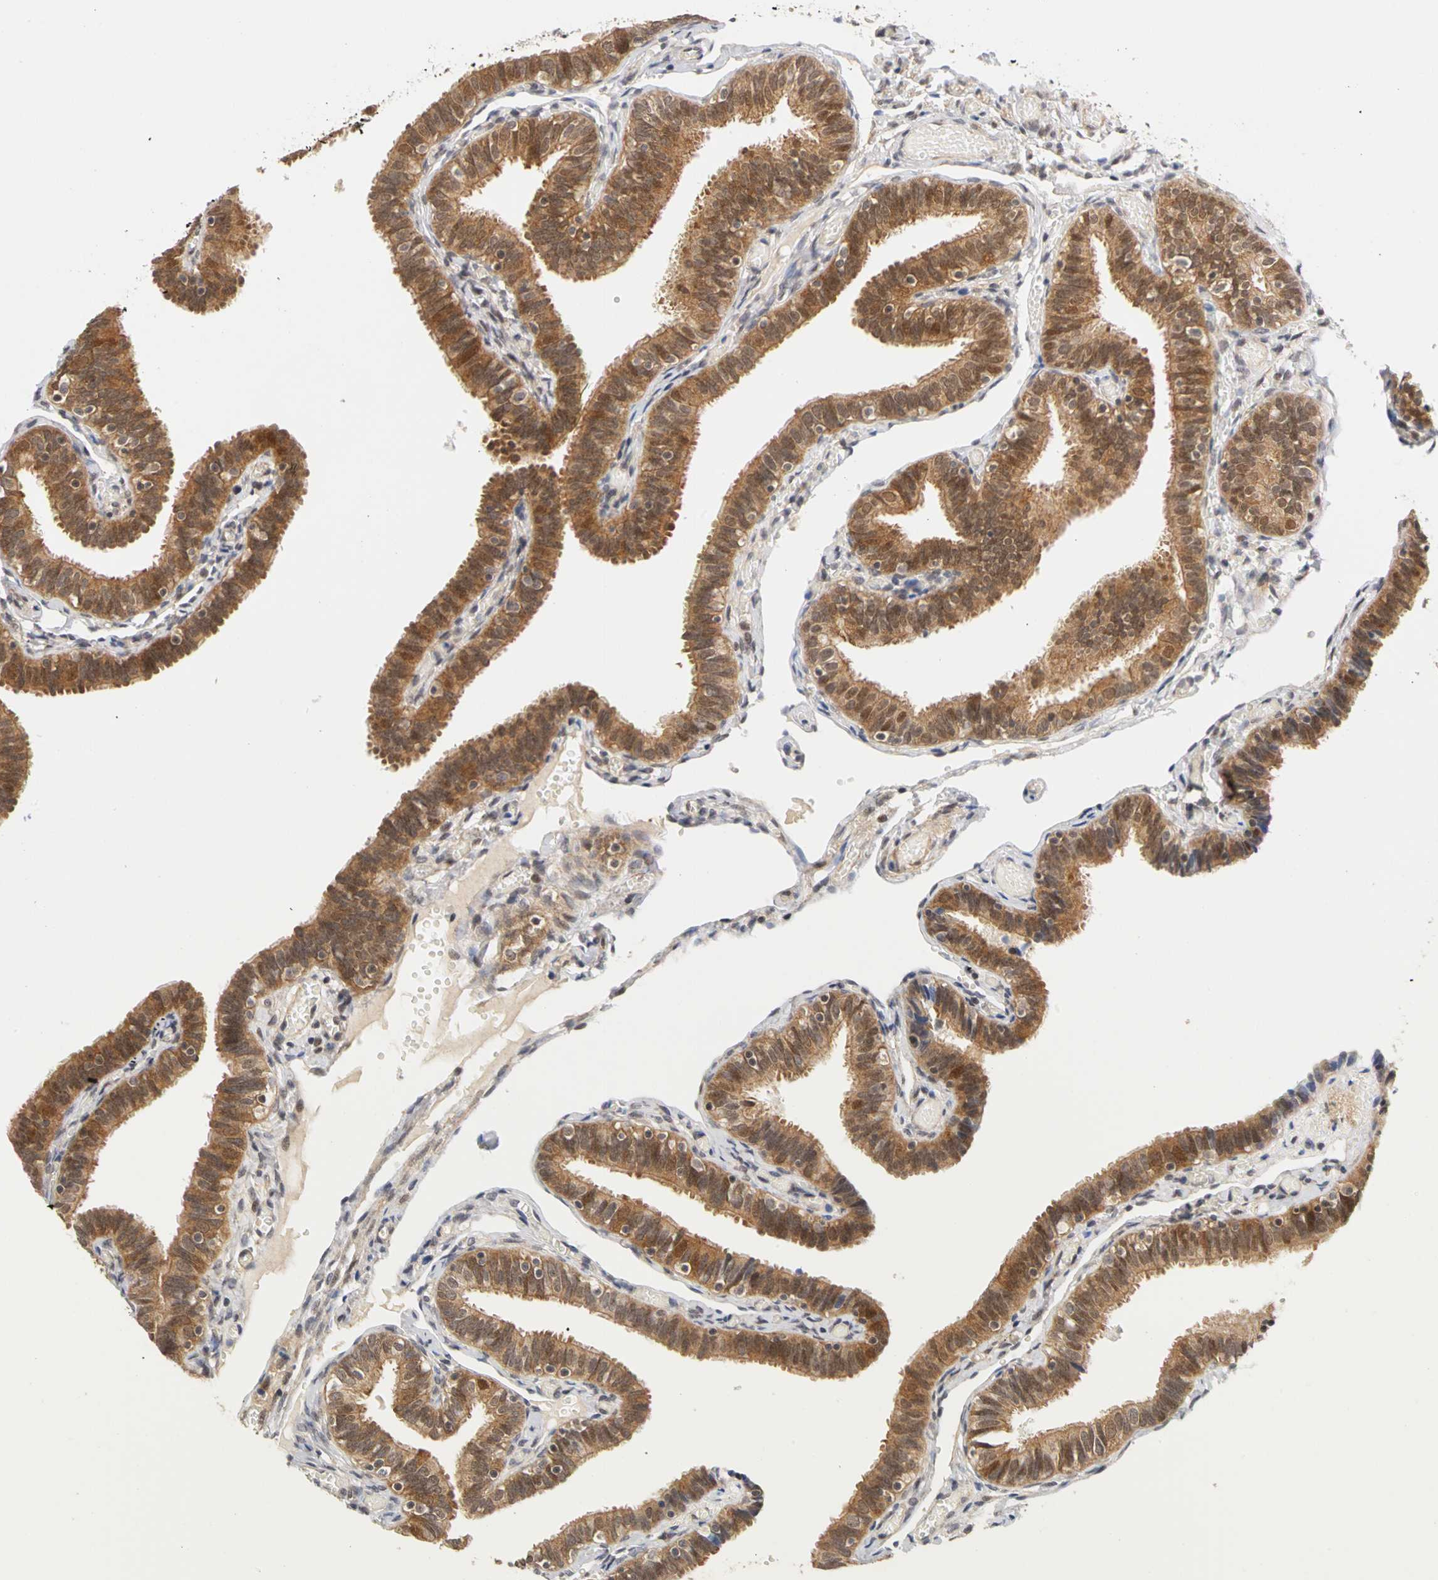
{"staining": {"intensity": "strong", "quantity": ">75%", "location": "cytoplasmic/membranous,nuclear"}, "tissue": "fallopian tube", "cell_type": "Glandular cells", "image_type": "normal", "snomed": [{"axis": "morphology", "description": "Normal tissue, NOS"}, {"axis": "topography", "description": "Fallopian tube"}], "caption": "Fallopian tube stained with DAB immunohistochemistry displays high levels of strong cytoplasmic/membranous,nuclear expression in about >75% of glandular cells.", "gene": "UBE2M", "patient": {"sex": "female", "age": 46}}